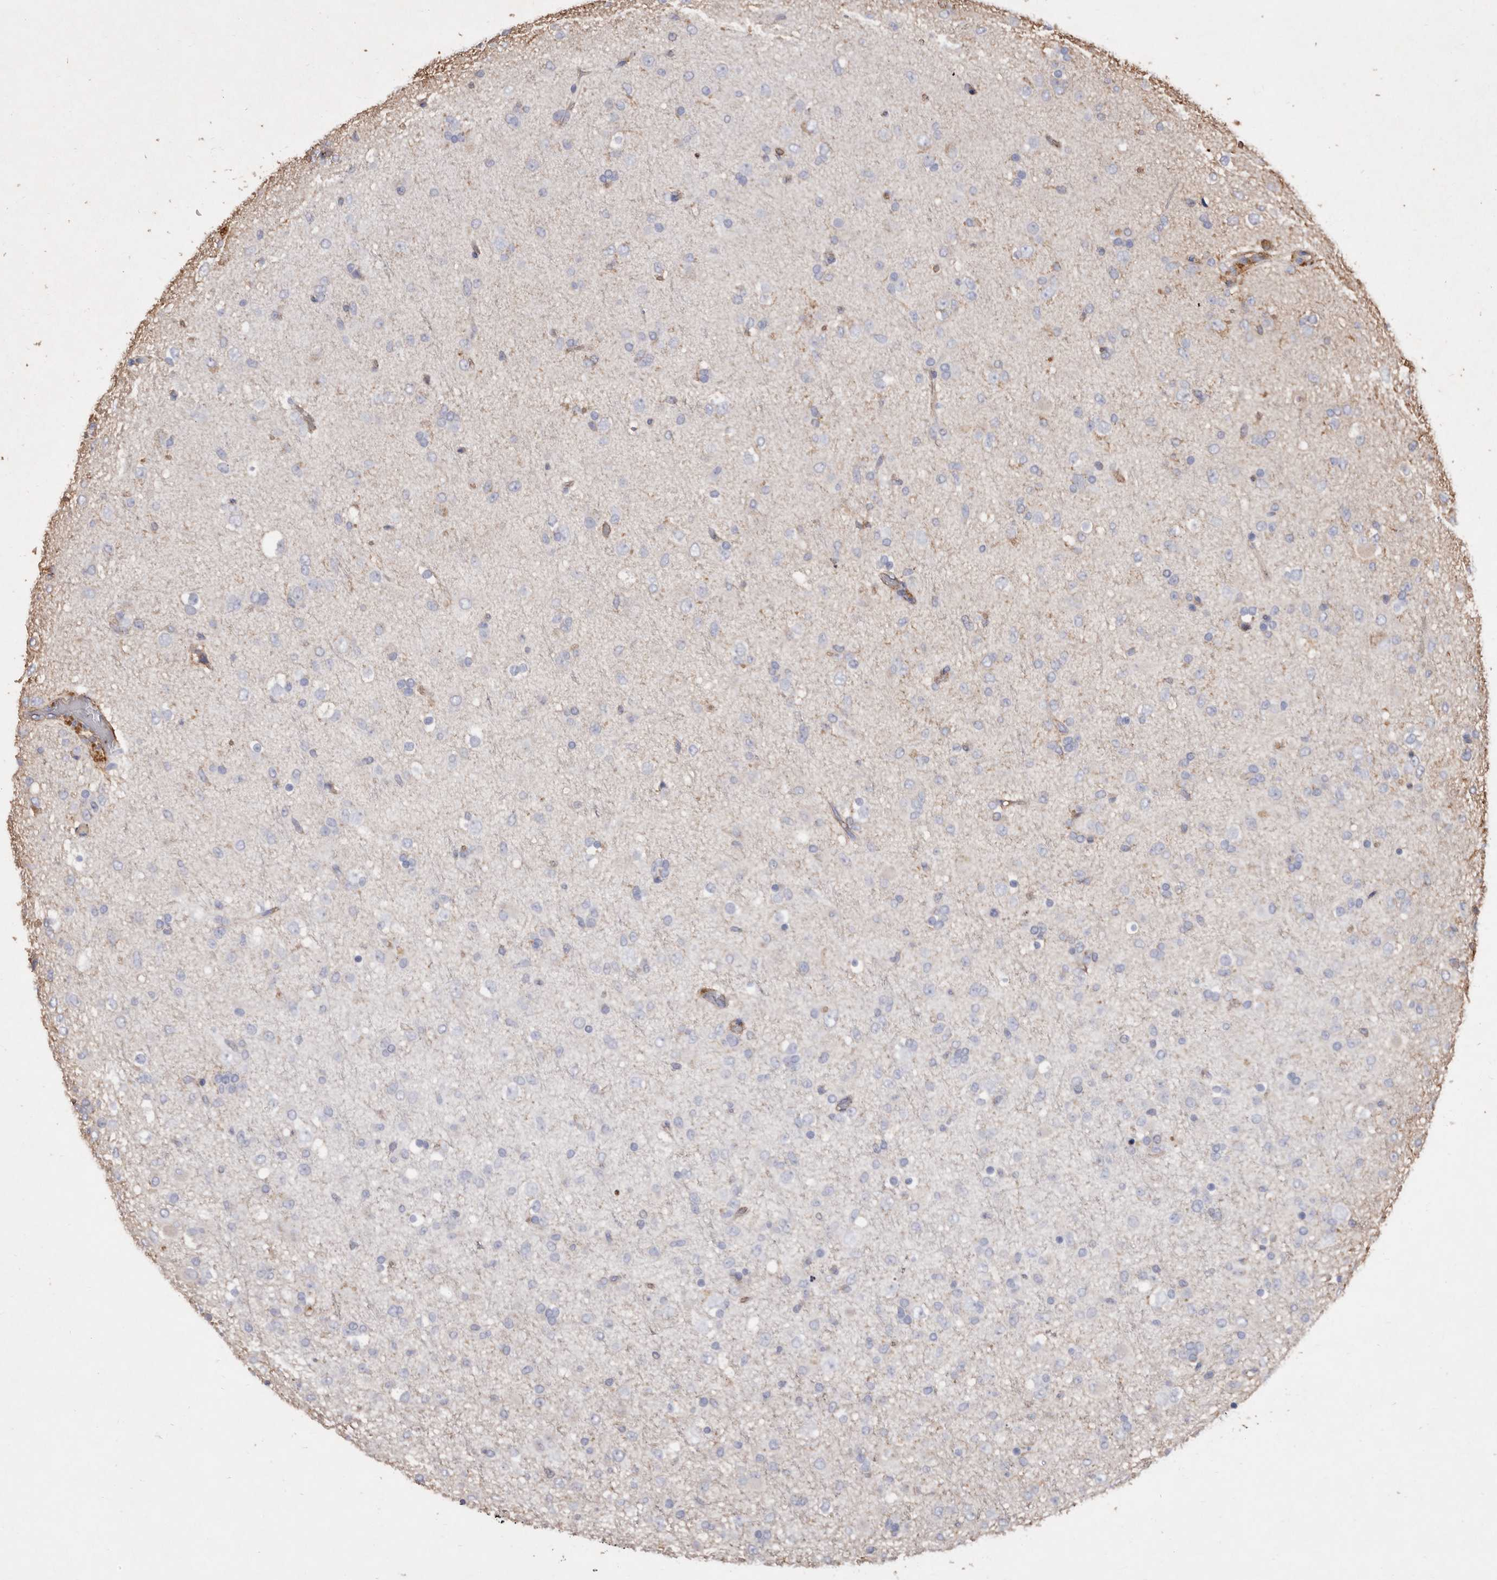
{"staining": {"intensity": "weak", "quantity": "<25%", "location": "cytoplasmic/membranous"}, "tissue": "glioma", "cell_type": "Tumor cells", "image_type": "cancer", "snomed": [{"axis": "morphology", "description": "Glioma, malignant, Low grade"}, {"axis": "topography", "description": "Brain"}], "caption": "A histopathology image of human malignant glioma (low-grade) is negative for staining in tumor cells.", "gene": "COQ8B", "patient": {"sex": "male", "age": 65}}